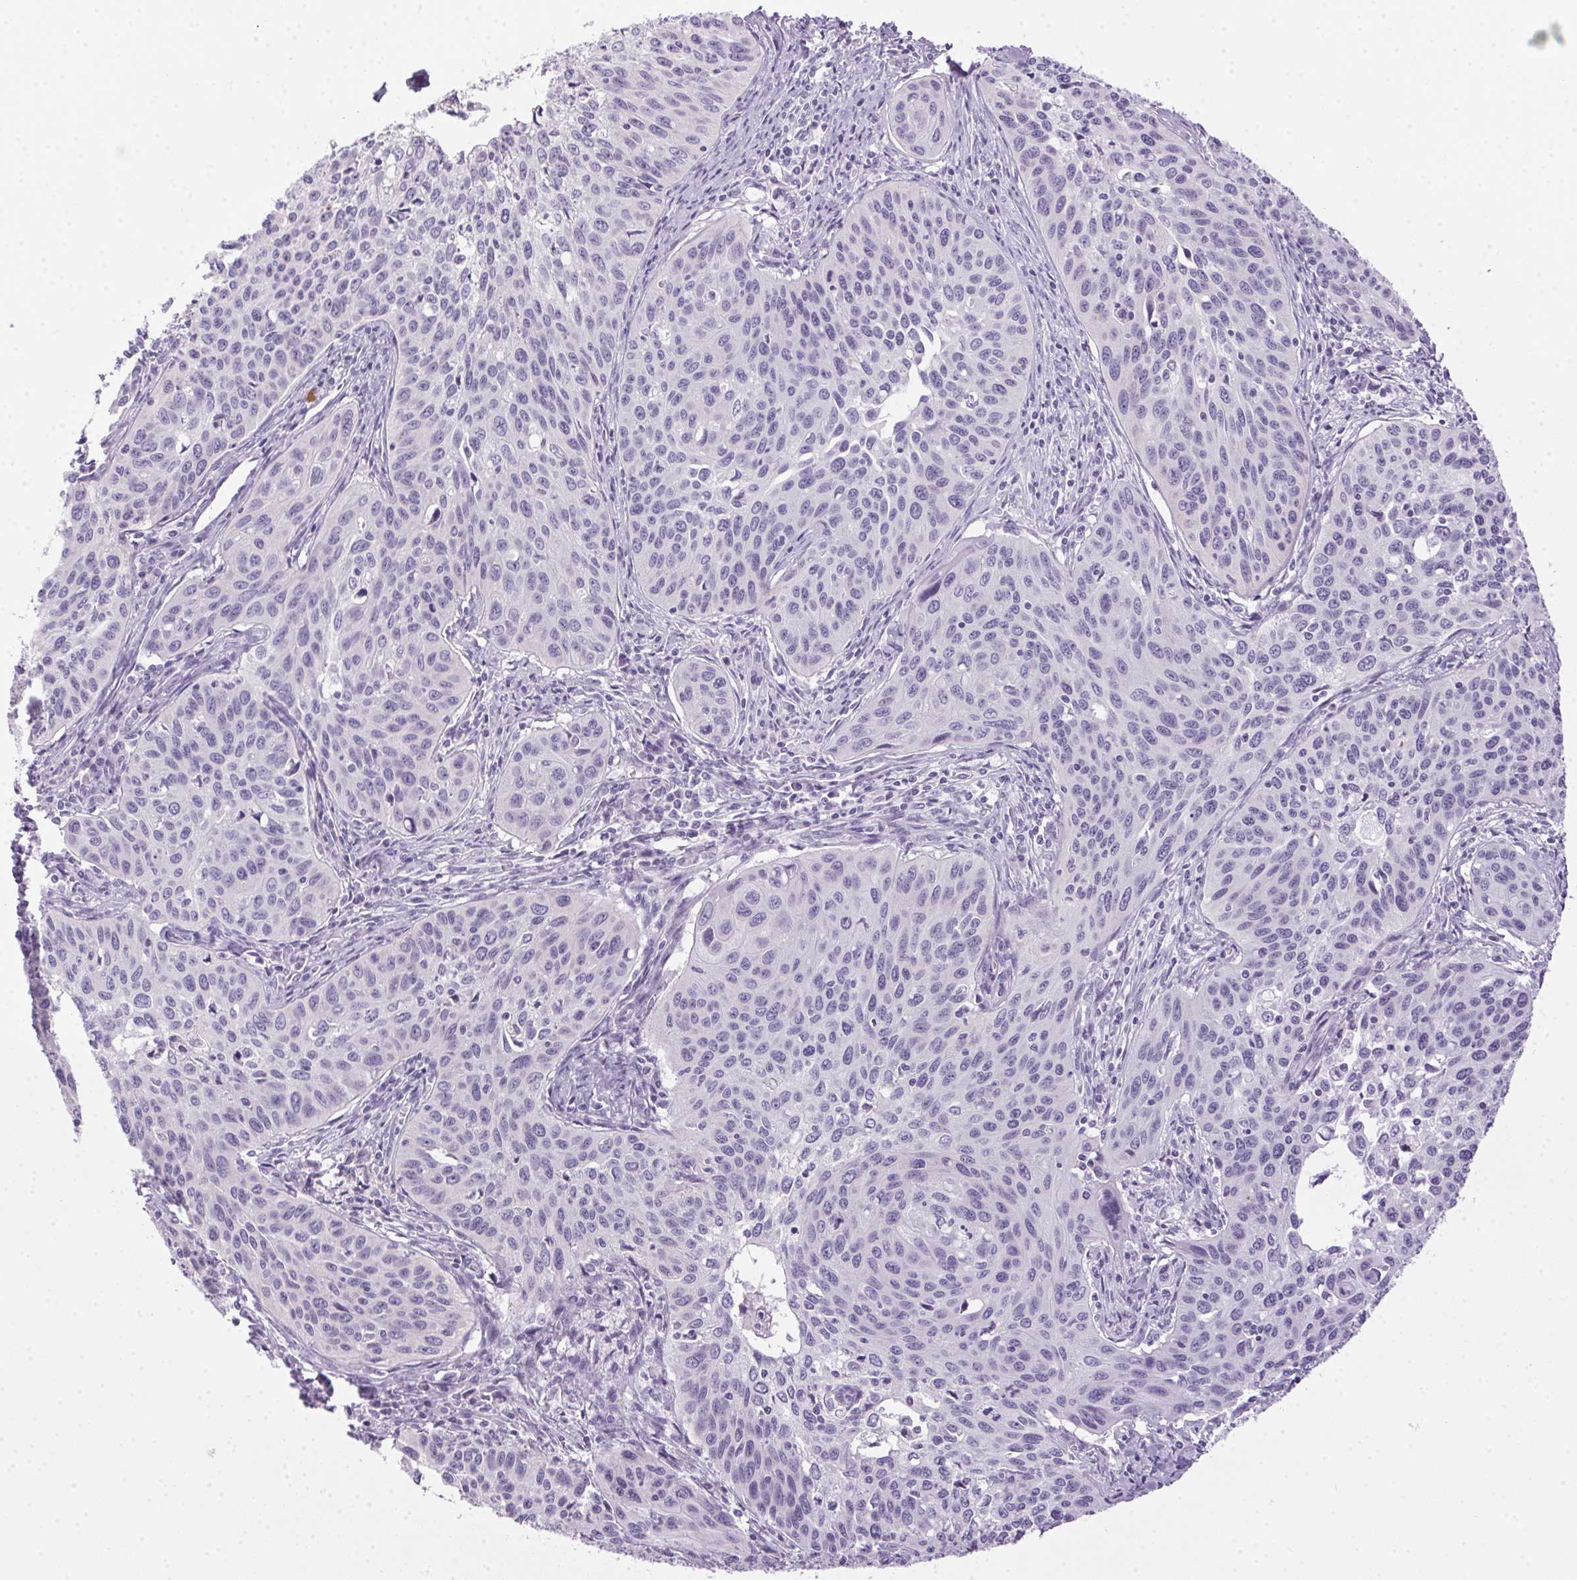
{"staining": {"intensity": "negative", "quantity": "none", "location": "none"}, "tissue": "cervical cancer", "cell_type": "Tumor cells", "image_type": "cancer", "snomed": [{"axis": "morphology", "description": "Squamous cell carcinoma, NOS"}, {"axis": "topography", "description": "Cervix"}], "caption": "IHC of human cervical cancer (squamous cell carcinoma) demonstrates no staining in tumor cells. (IHC, brightfield microscopy, high magnification).", "gene": "POPDC2", "patient": {"sex": "female", "age": 31}}